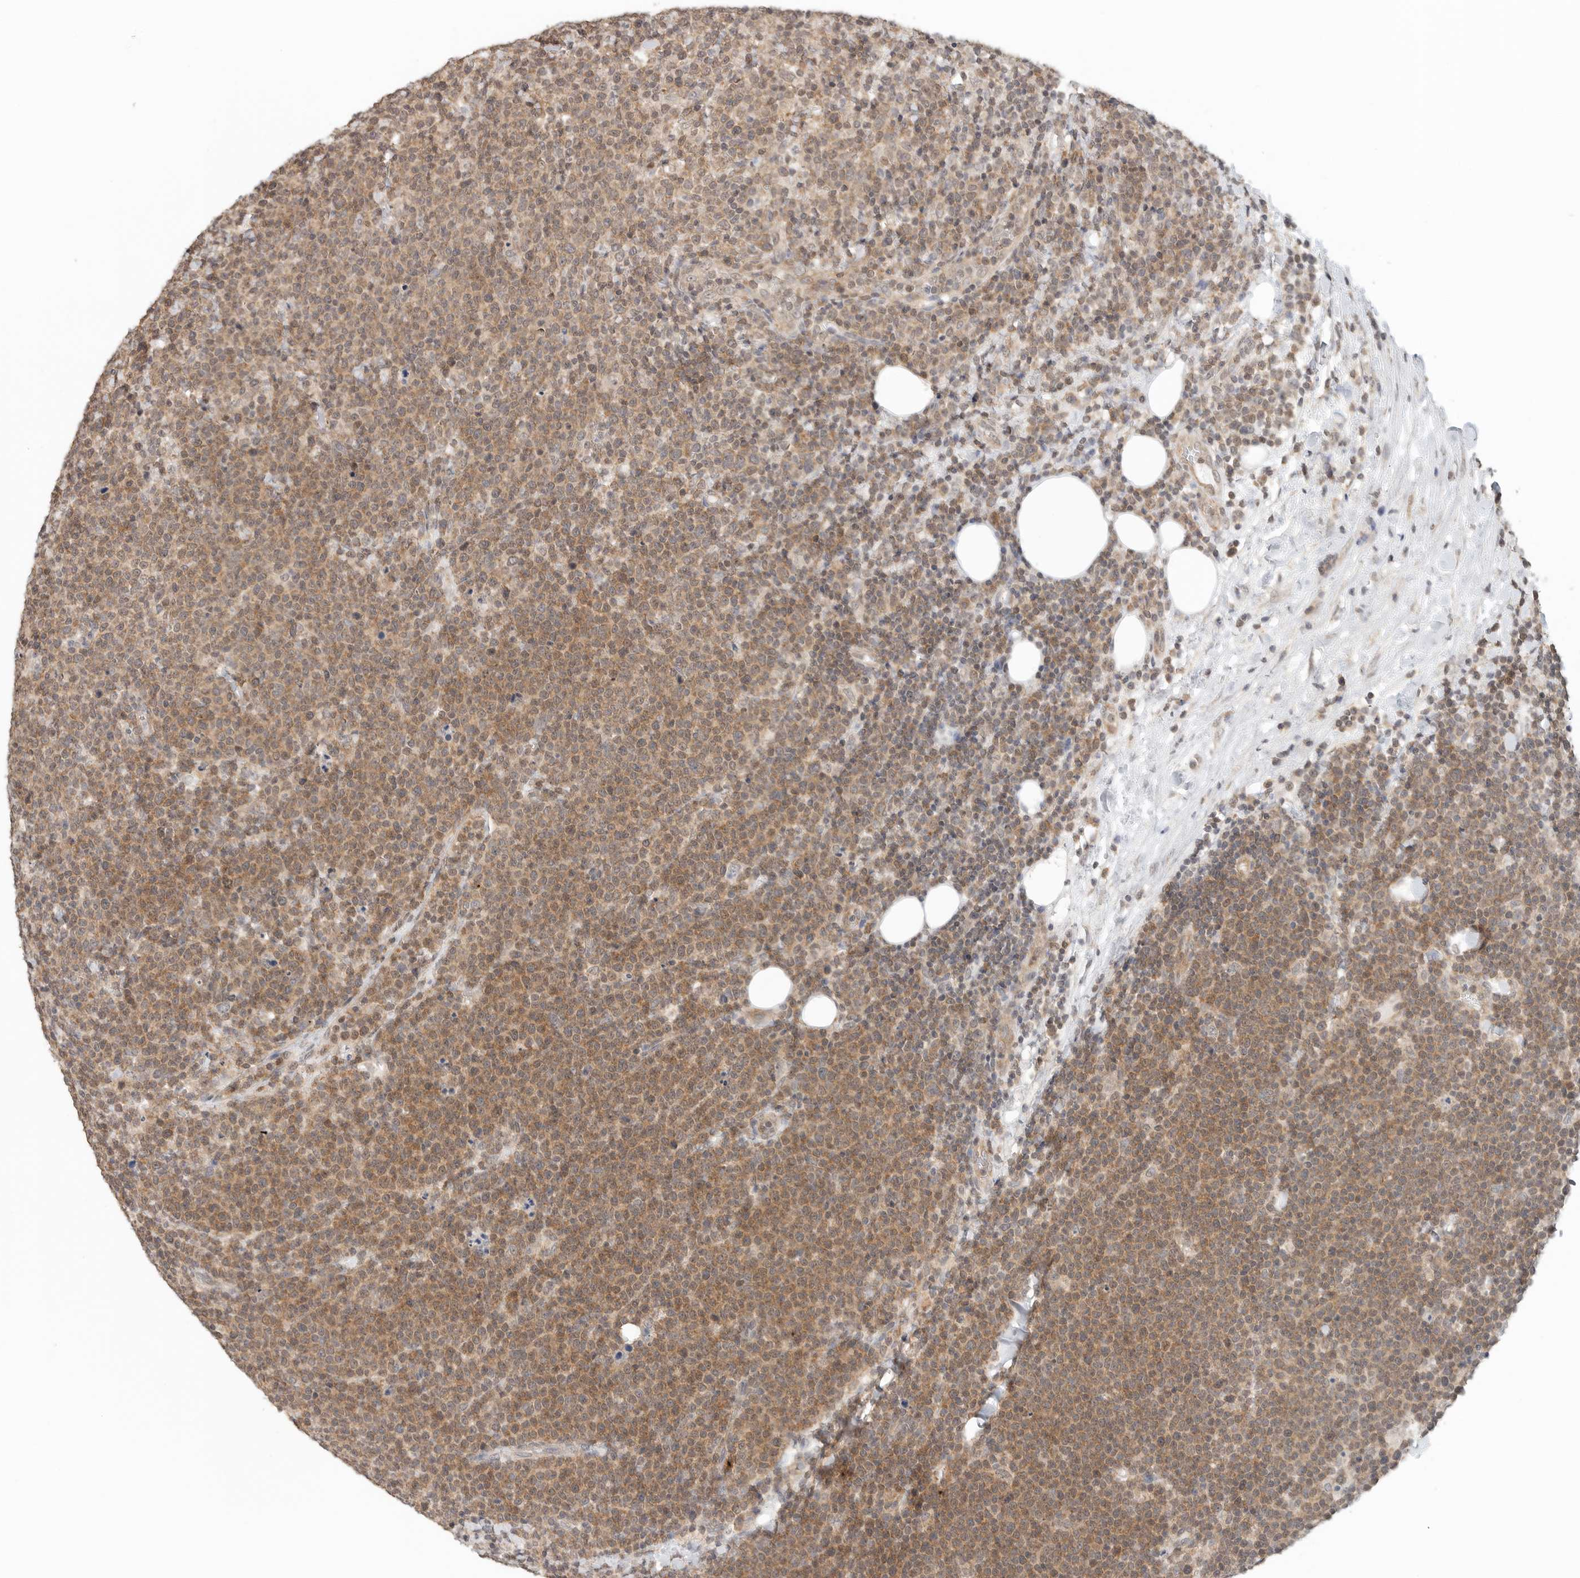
{"staining": {"intensity": "moderate", "quantity": ">75%", "location": "cytoplasmic/membranous,nuclear"}, "tissue": "lymphoma", "cell_type": "Tumor cells", "image_type": "cancer", "snomed": [{"axis": "morphology", "description": "Malignant lymphoma, non-Hodgkin's type, High grade"}, {"axis": "topography", "description": "Lymph node"}], "caption": "Brown immunohistochemical staining in human lymphoma demonstrates moderate cytoplasmic/membranous and nuclear expression in about >75% of tumor cells. The staining was performed using DAB to visualize the protein expression in brown, while the nuclei were stained in blue with hematoxylin (Magnification: 20x).", "gene": "METAP1", "patient": {"sex": "male", "age": 61}}